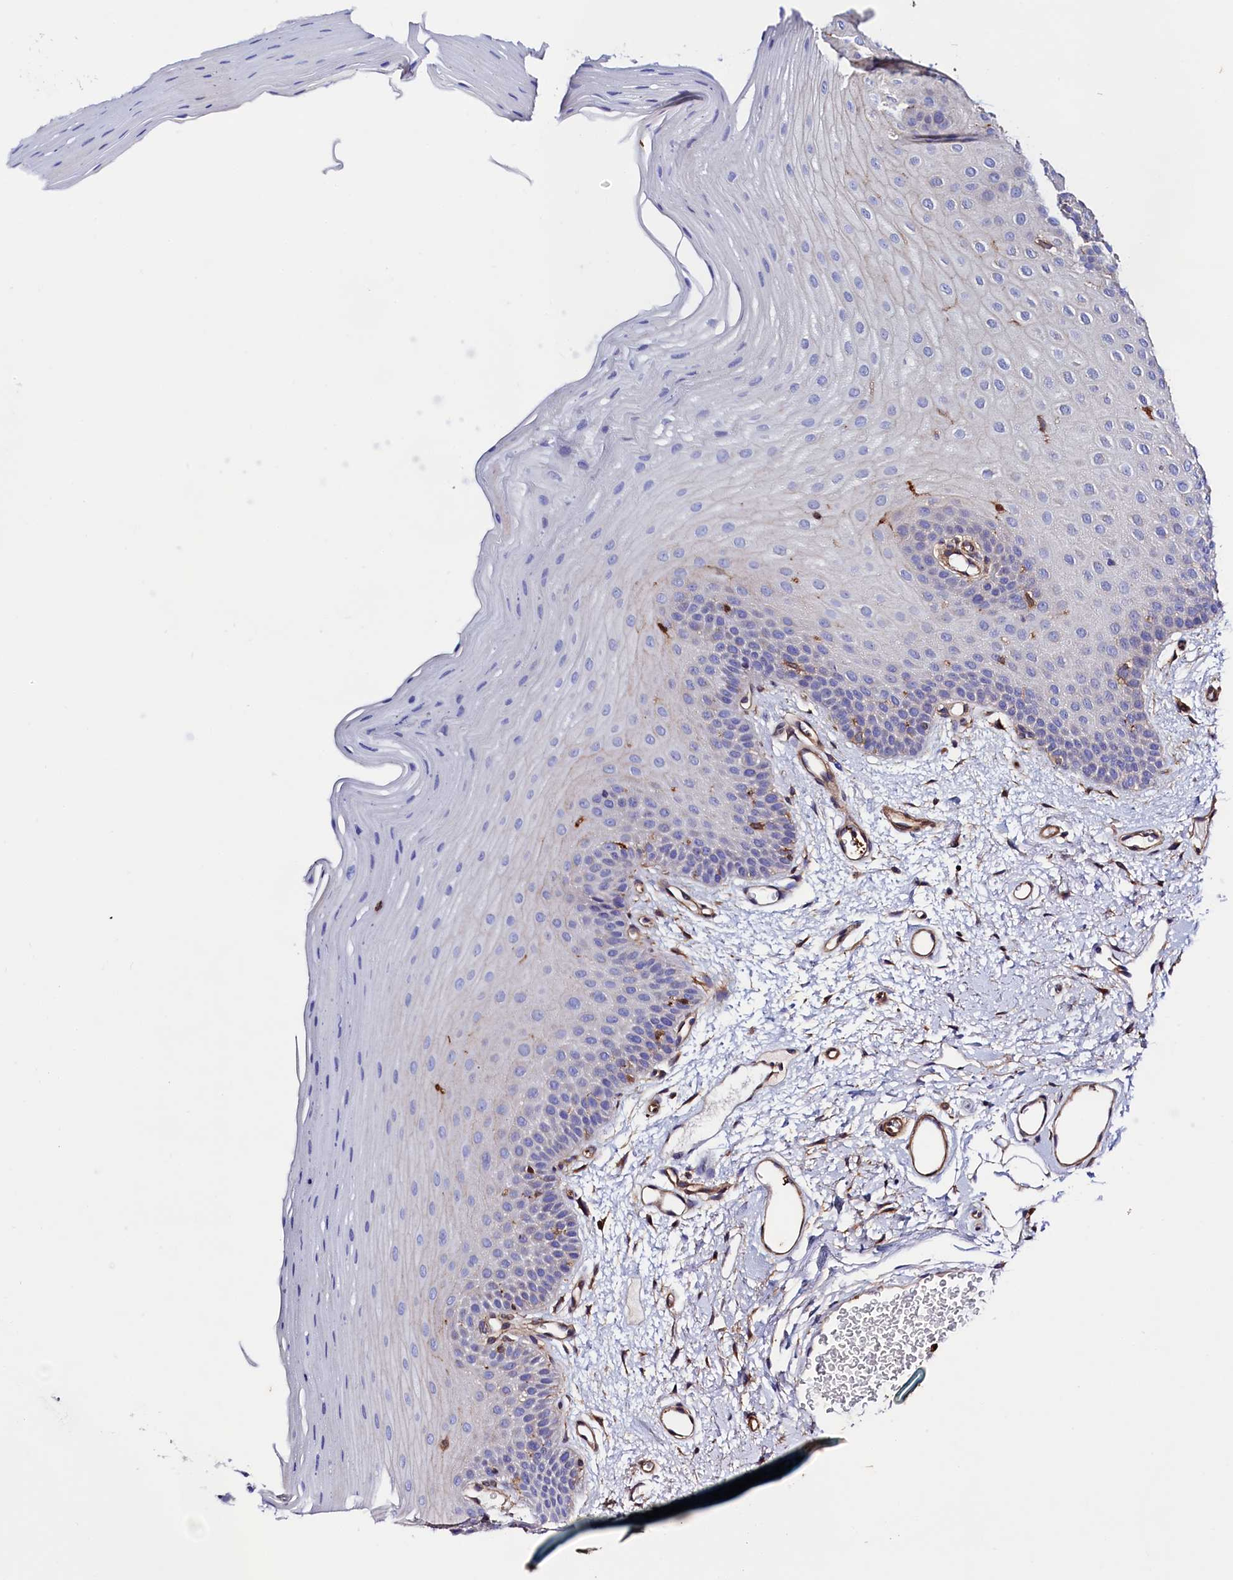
{"staining": {"intensity": "negative", "quantity": "none", "location": "none"}, "tissue": "oral mucosa", "cell_type": "Squamous epithelial cells", "image_type": "normal", "snomed": [{"axis": "morphology", "description": "Normal tissue, NOS"}, {"axis": "topography", "description": "Oral tissue"}], "caption": "Protein analysis of normal oral mucosa reveals no significant staining in squamous epithelial cells.", "gene": "STAMBPL1", "patient": {"sex": "male", "age": 68}}